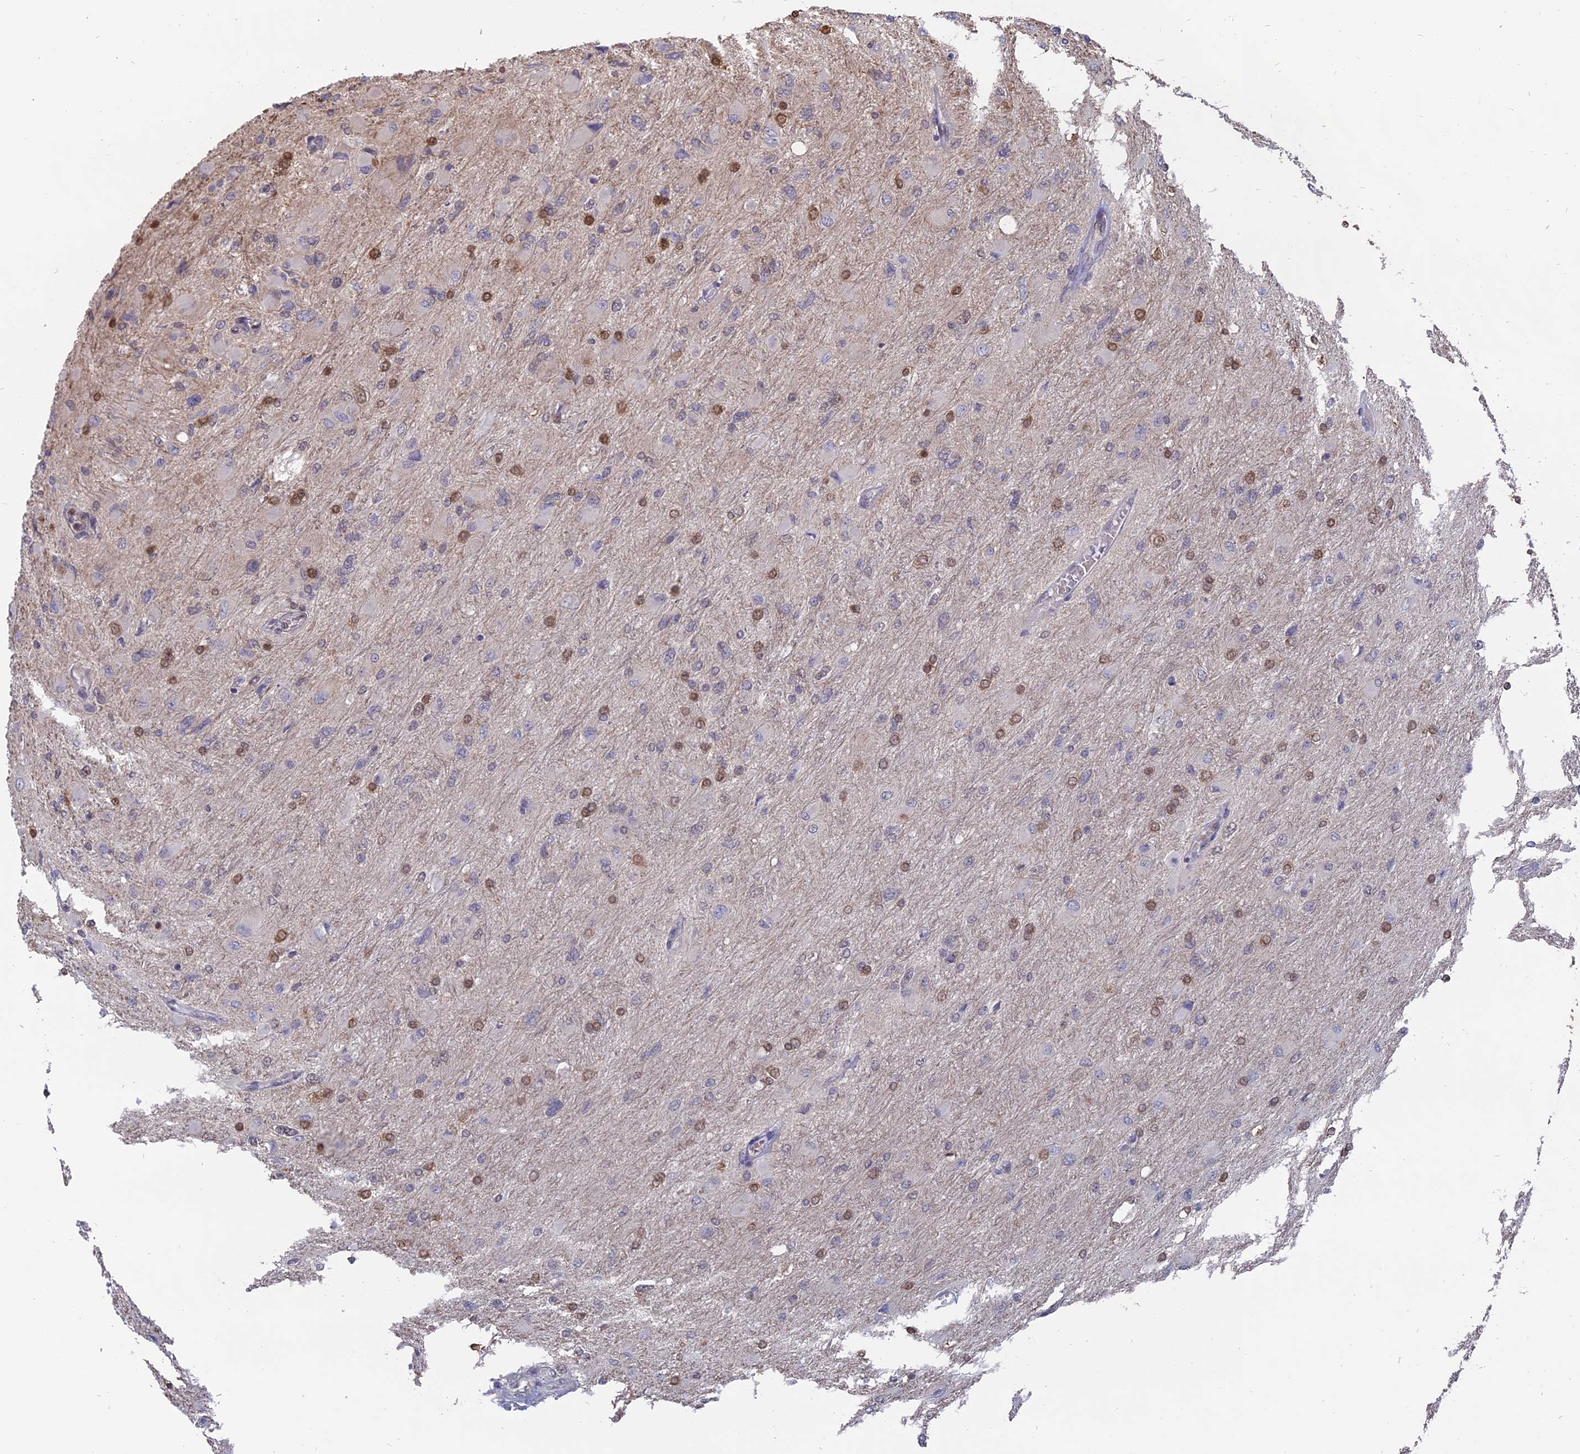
{"staining": {"intensity": "moderate", "quantity": "25%-75%", "location": "nuclear"}, "tissue": "glioma", "cell_type": "Tumor cells", "image_type": "cancer", "snomed": [{"axis": "morphology", "description": "Glioma, malignant, High grade"}, {"axis": "topography", "description": "Cerebral cortex"}], "caption": "Immunohistochemistry photomicrograph of glioma stained for a protein (brown), which reveals medium levels of moderate nuclear staining in about 25%-75% of tumor cells.", "gene": "NR1H3", "patient": {"sex": "female", "age": 36}}